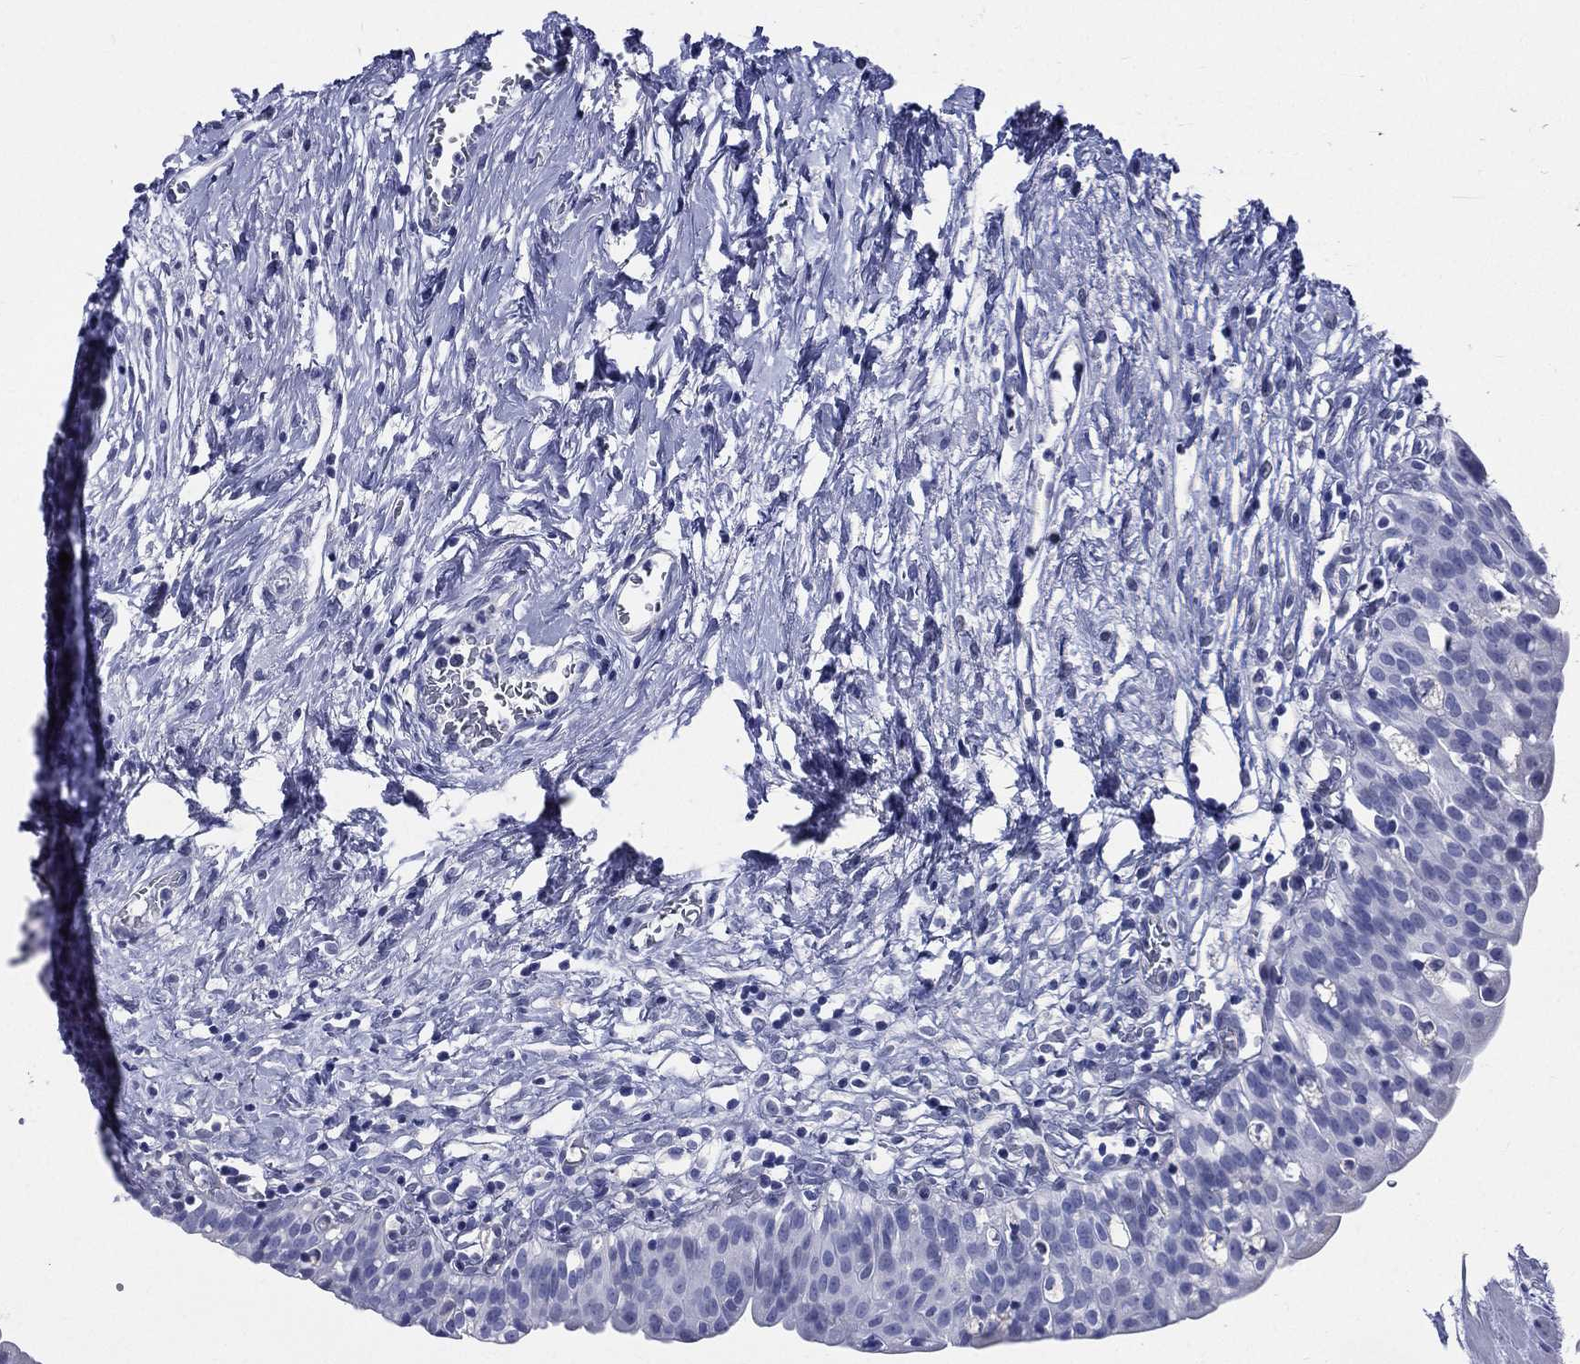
{"staining": {"intensity": "negative", "quantity": "none", "location": "none"}, "tissue": "urinary bladder", "cell_type": "Urothelial cells", "image_type": "normal", "snomed": [{"axis": "morphology", "description": "Normal tissue, NOS"}, {"axis": "topography", "description": "Urinary bladder"}], "caption": "DAB (3,3'-diaminobenzidine) immunohistochemical staining of unremarkable human urinary bladder displays no significant expression in urothelial cells. Nuclei are stained in blue.", "gene": "DPYS", "patient": {"sex": "male", "age": 76}}